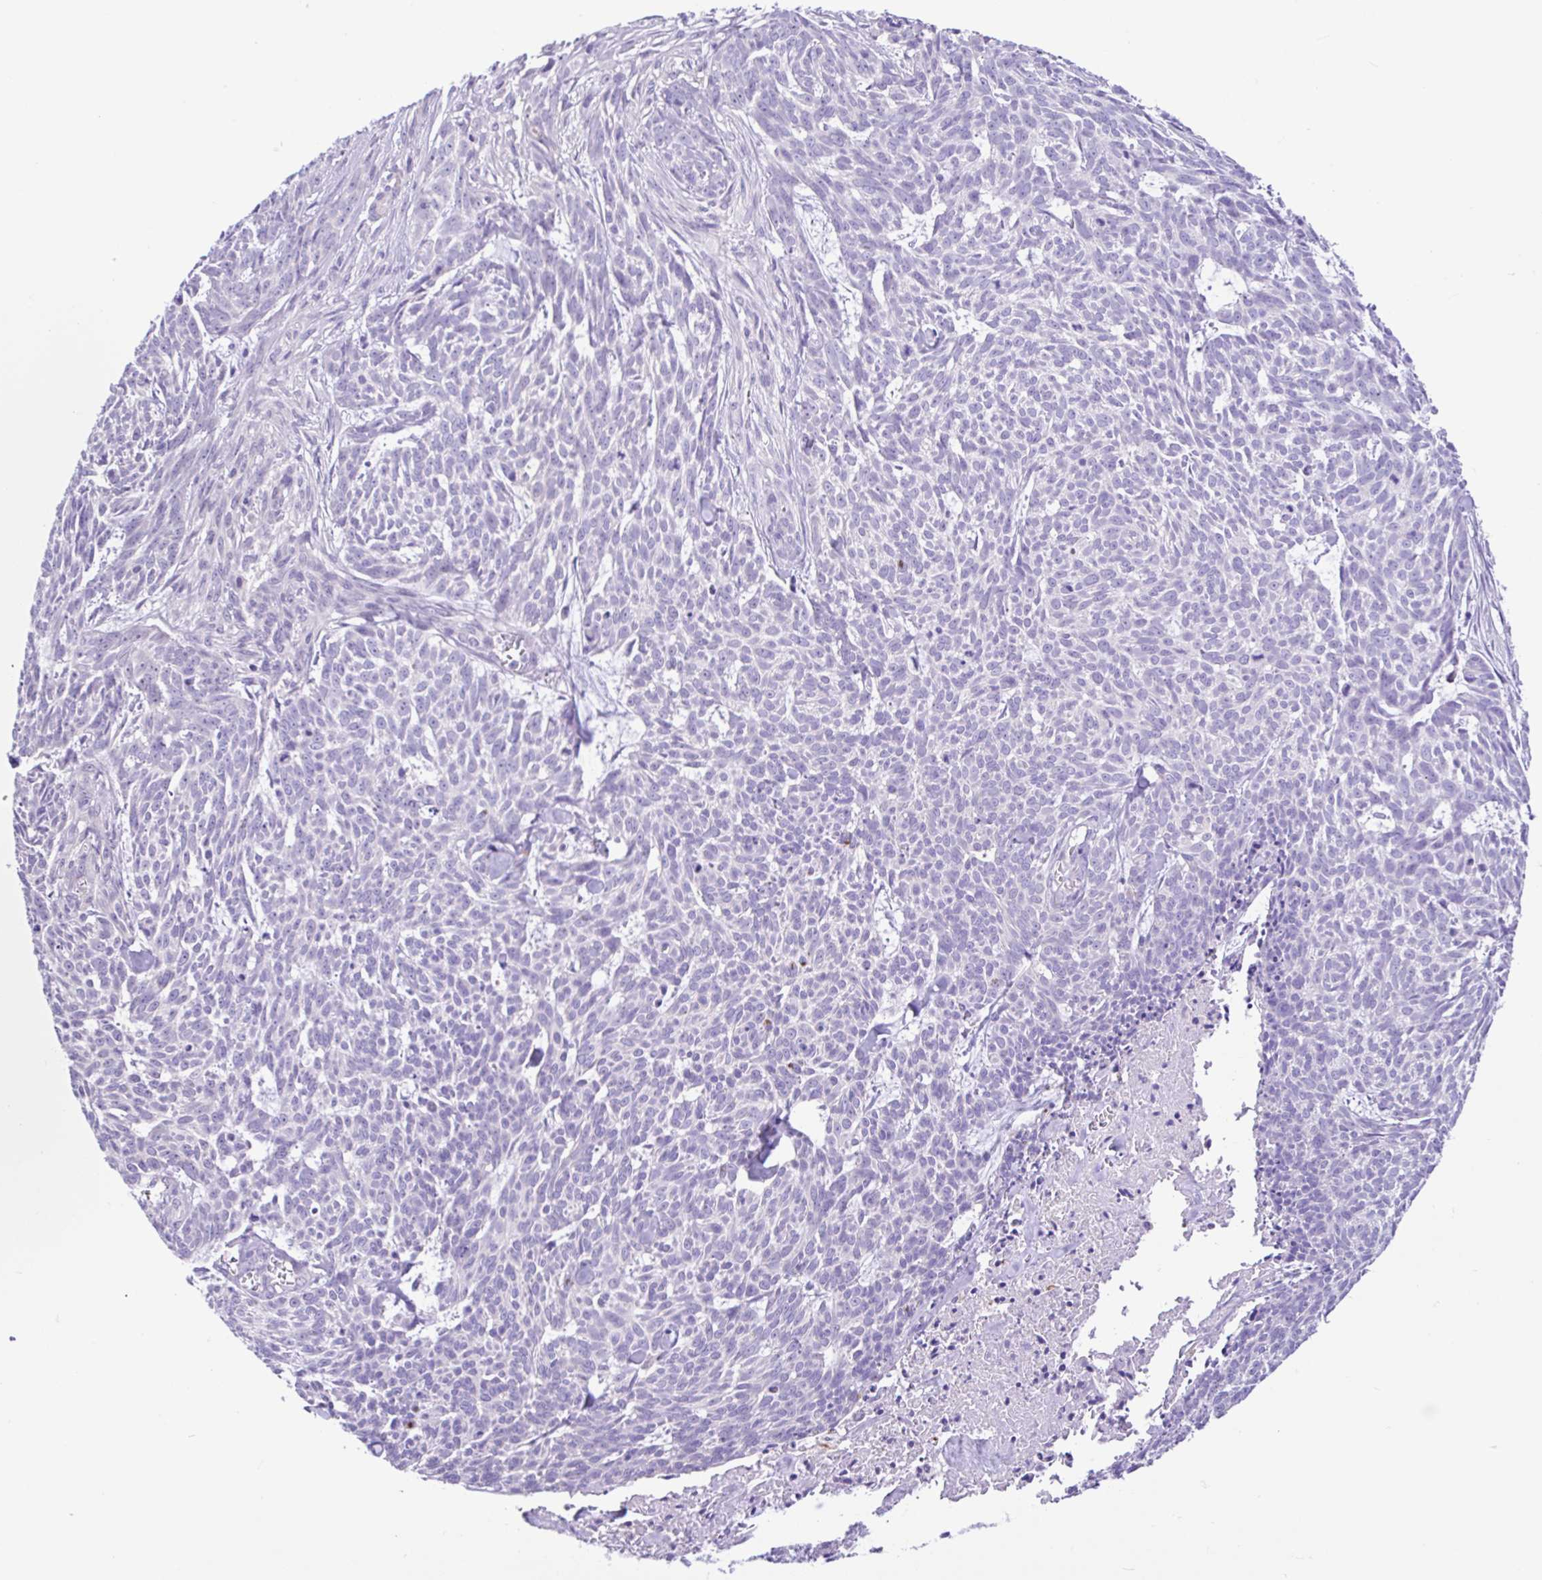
{"staining": {"intensity": "negative", "quantity": "none", "location": "none"}, "tissue": "skin cancer", "cell_type": "Tumor cells", "image_type": "cancer", "snomed": [{"axis": "morphology", "description": "Basal cell carcinoma"}, {"axis": "topography", "description": "Skin"}], "caption": "Immunohistochemical staining of human skin cancer (basal cell carcinoma) shows no significant positivity in tumor cells.", "gene": "ANO4", "patient": {"sex": "female", "age": 93}}